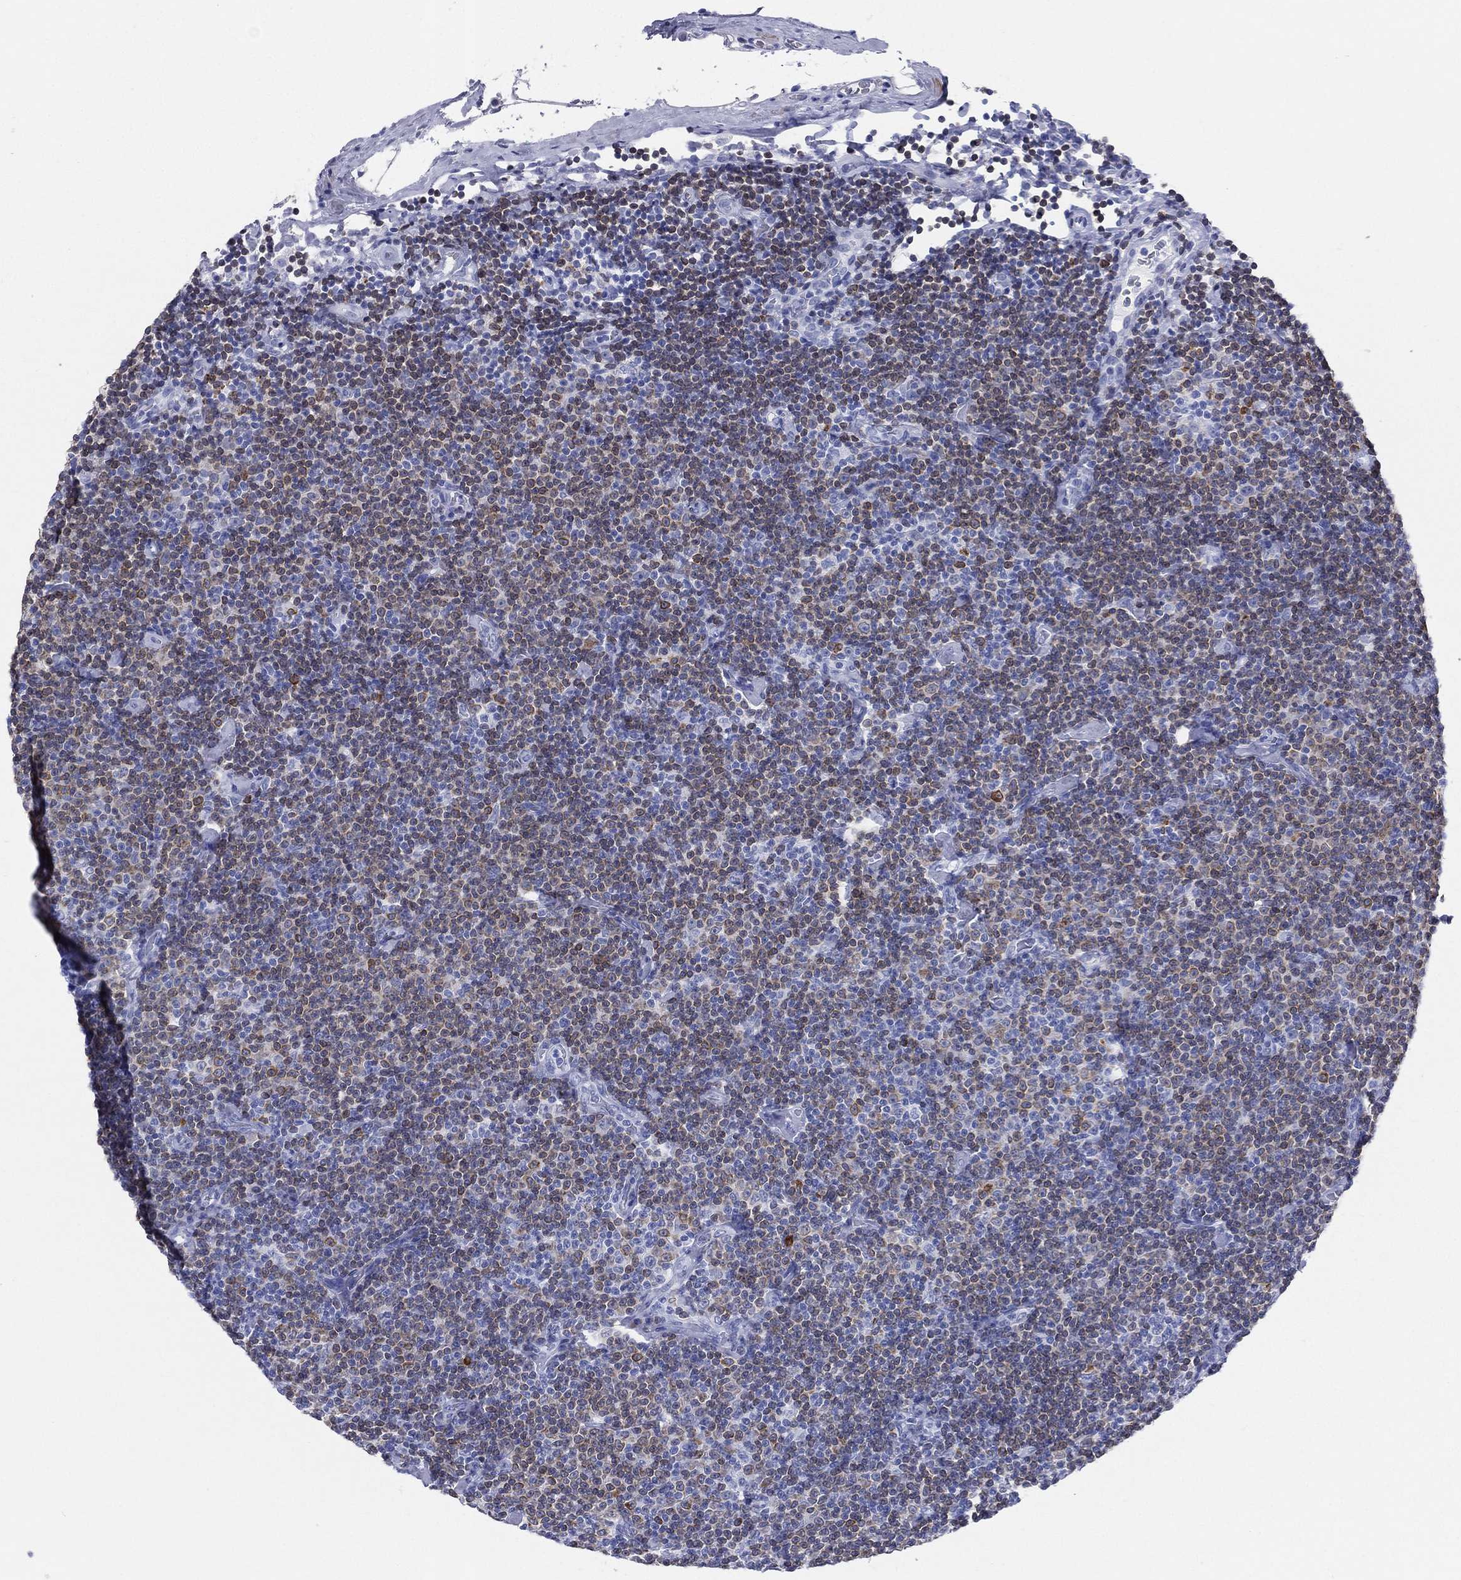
{"staining": {"intensity": "moderate", "quantity": ">75%", "location": "cytoplasmic/membranous"}, "tissue": "lymphoma", "cell_type": "Tumor cells", "image_type": "cancer", "snomed": [{"axis": "morphology", "description": "Malignant lymphoma, non-Hodgkin's type, Low grade"}, {"axis": "topography", "description": "Lymph node"}], "caption": "This photomicrograph shows immunohistochemistry staining of human lymphoma, with medium moderate cytoplasmic/membranous positivity in about >75% of tumor cells.", "gene": "CD79A", "patient": {"sex": "male", "age": 81}}